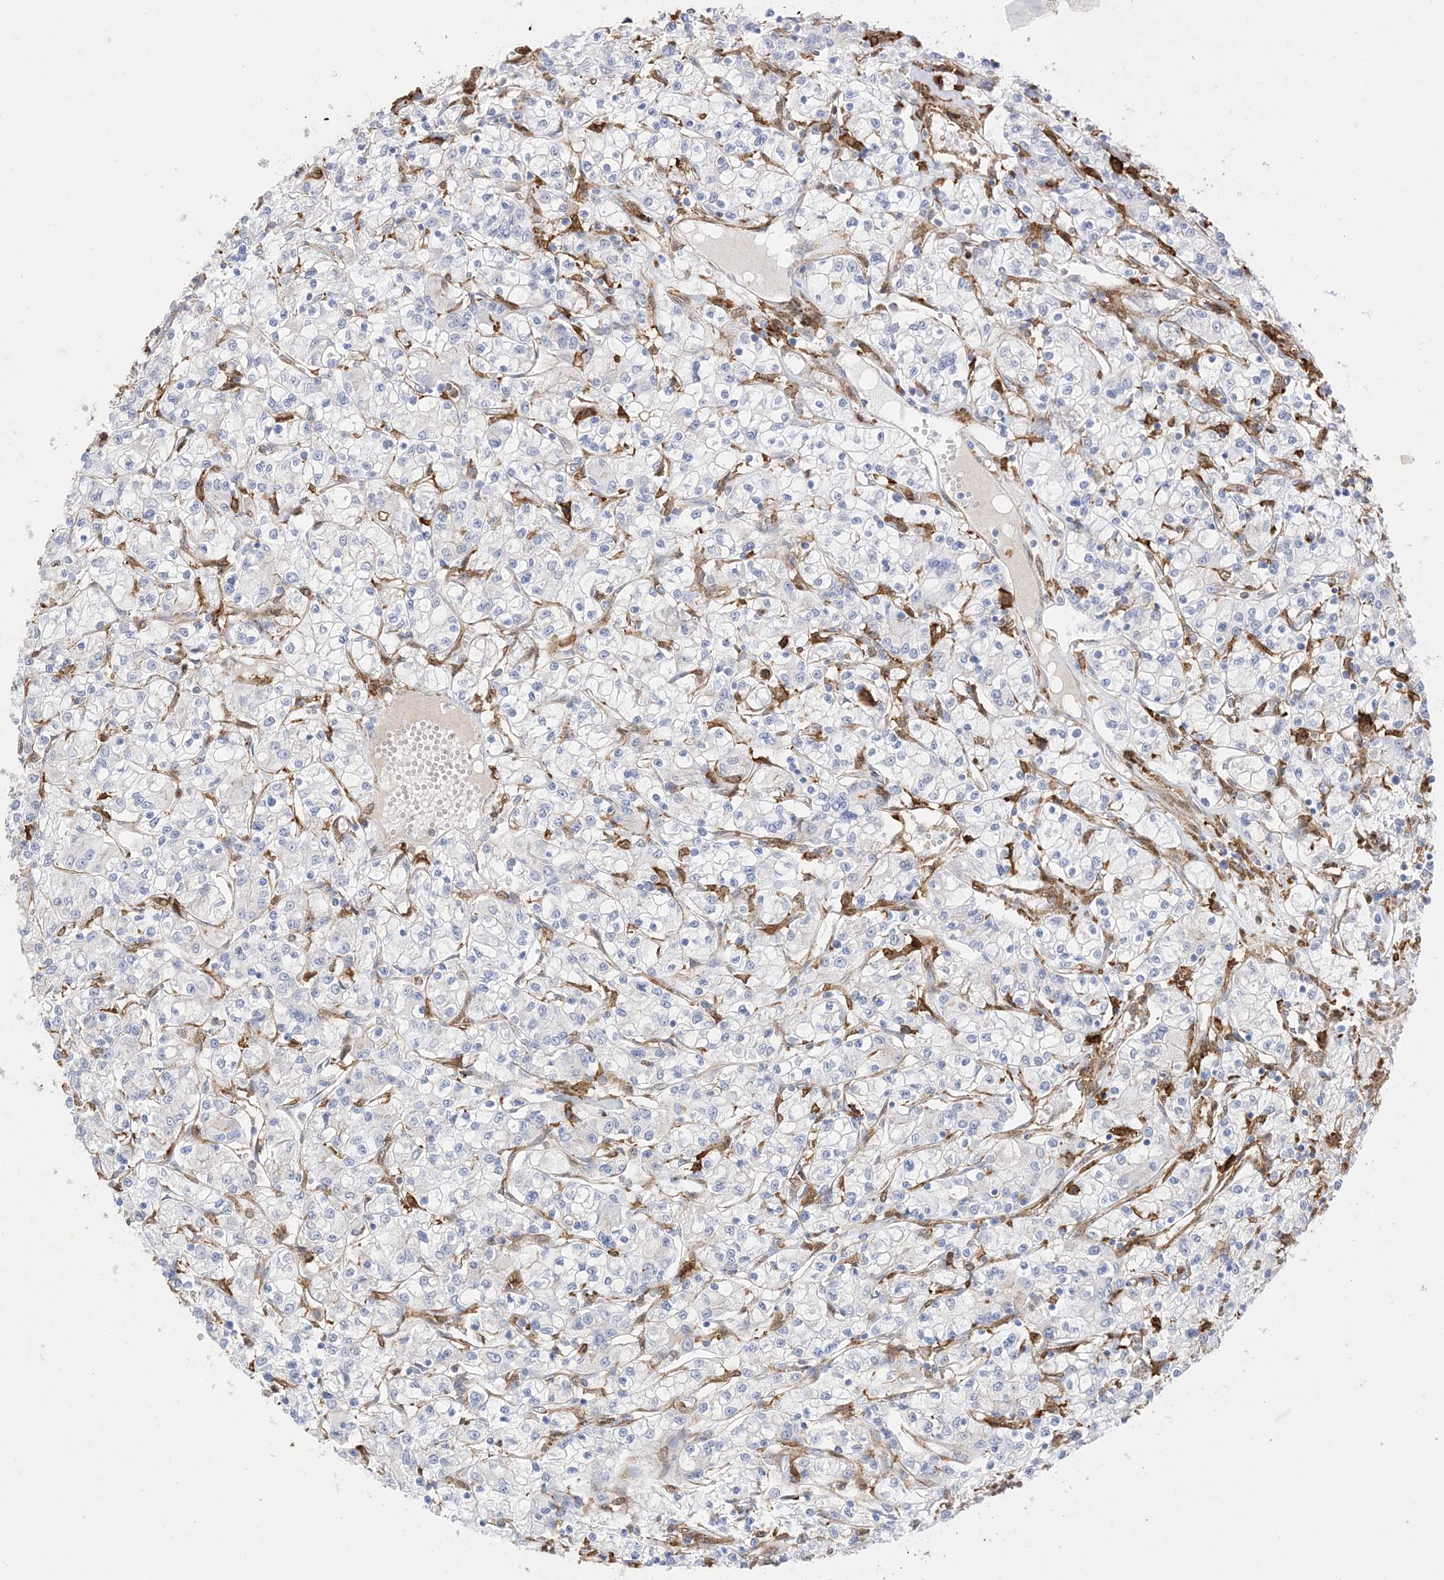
{"staining": {"intensity": "negative", "quantity": "none", "location": "none"}, "tissue": "renal cancer", "cell_type": "Tumor cells", "image_type": "cancer", "snomed": [{"axis": "morphology", "description": "Adenocarcinoma, NOS"}, {"axis": "topography", "description": "Kidney"}], "caption": "Tumor cells are negative for protein expression in human renal cancer. Nuclei are stained in blue.", "gene": "GSN", "patient": {"sex": "female", "age": 59}}